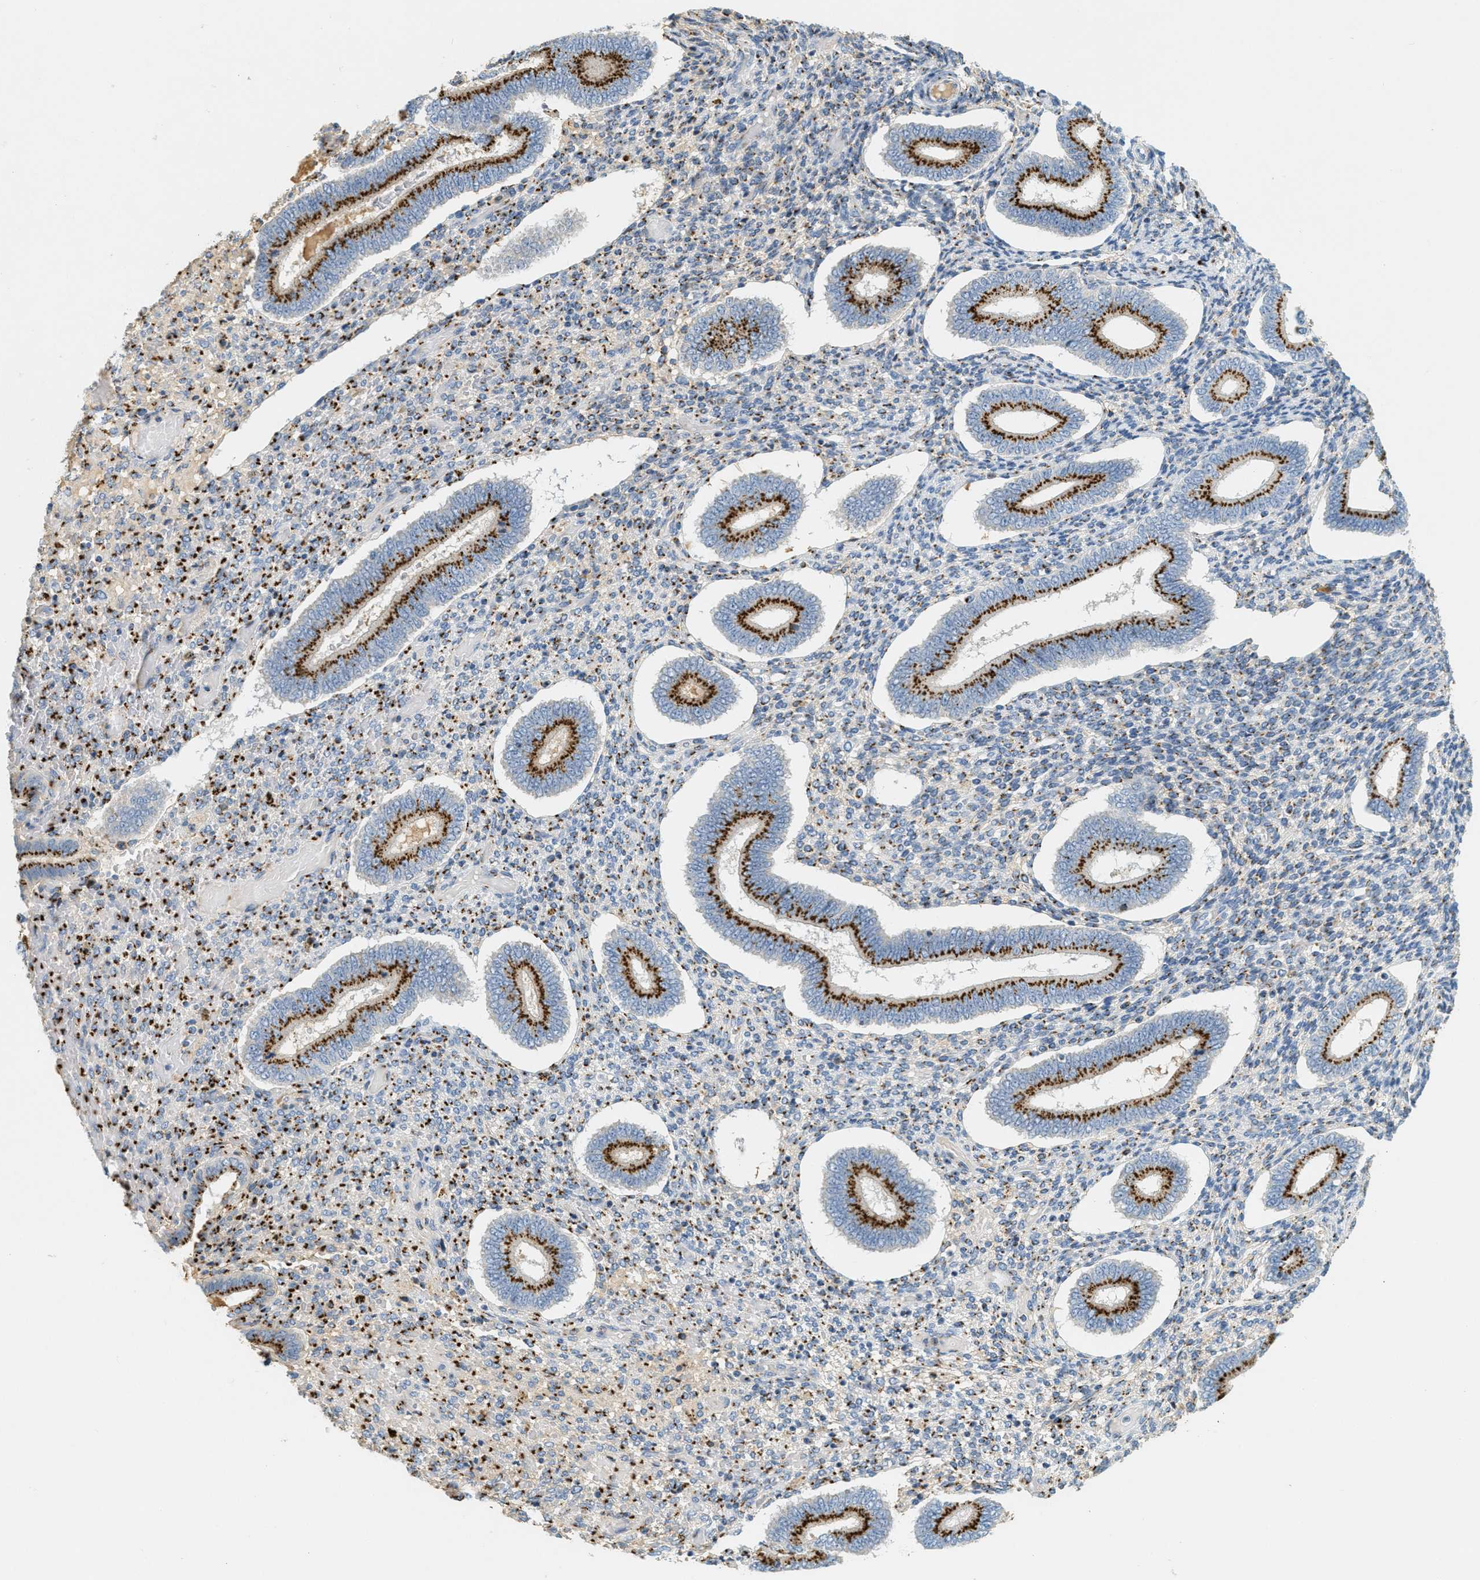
{"staining": {"intensity": "moderate", "quantity": "<25%", "location": "cytoplasmic/membranous"}, "tissue": "endometrium", "cell_type": "Cells in endometrial stroma", "image_type": "normal", "snomed": [{"axis": "morphology", "description": "Normal tissue, NOS"}, {"axis": "topography", "description": "Endometrium"}], "caption": "The image exhibits staining of unremarkable endometrium, revealing moderate cytoplasmic/membranous protein expression (brown color) within cells in endometrial stroma. The staining was performed using DAB (3,3'-diaminobenzidine) to visualize the protein expression in brown, while the nuclei were stained in blue with hematoxylin (Magnification: 20x).", "gene": "ENTPD4", "patient": {"sex": "female", "age": 42}}